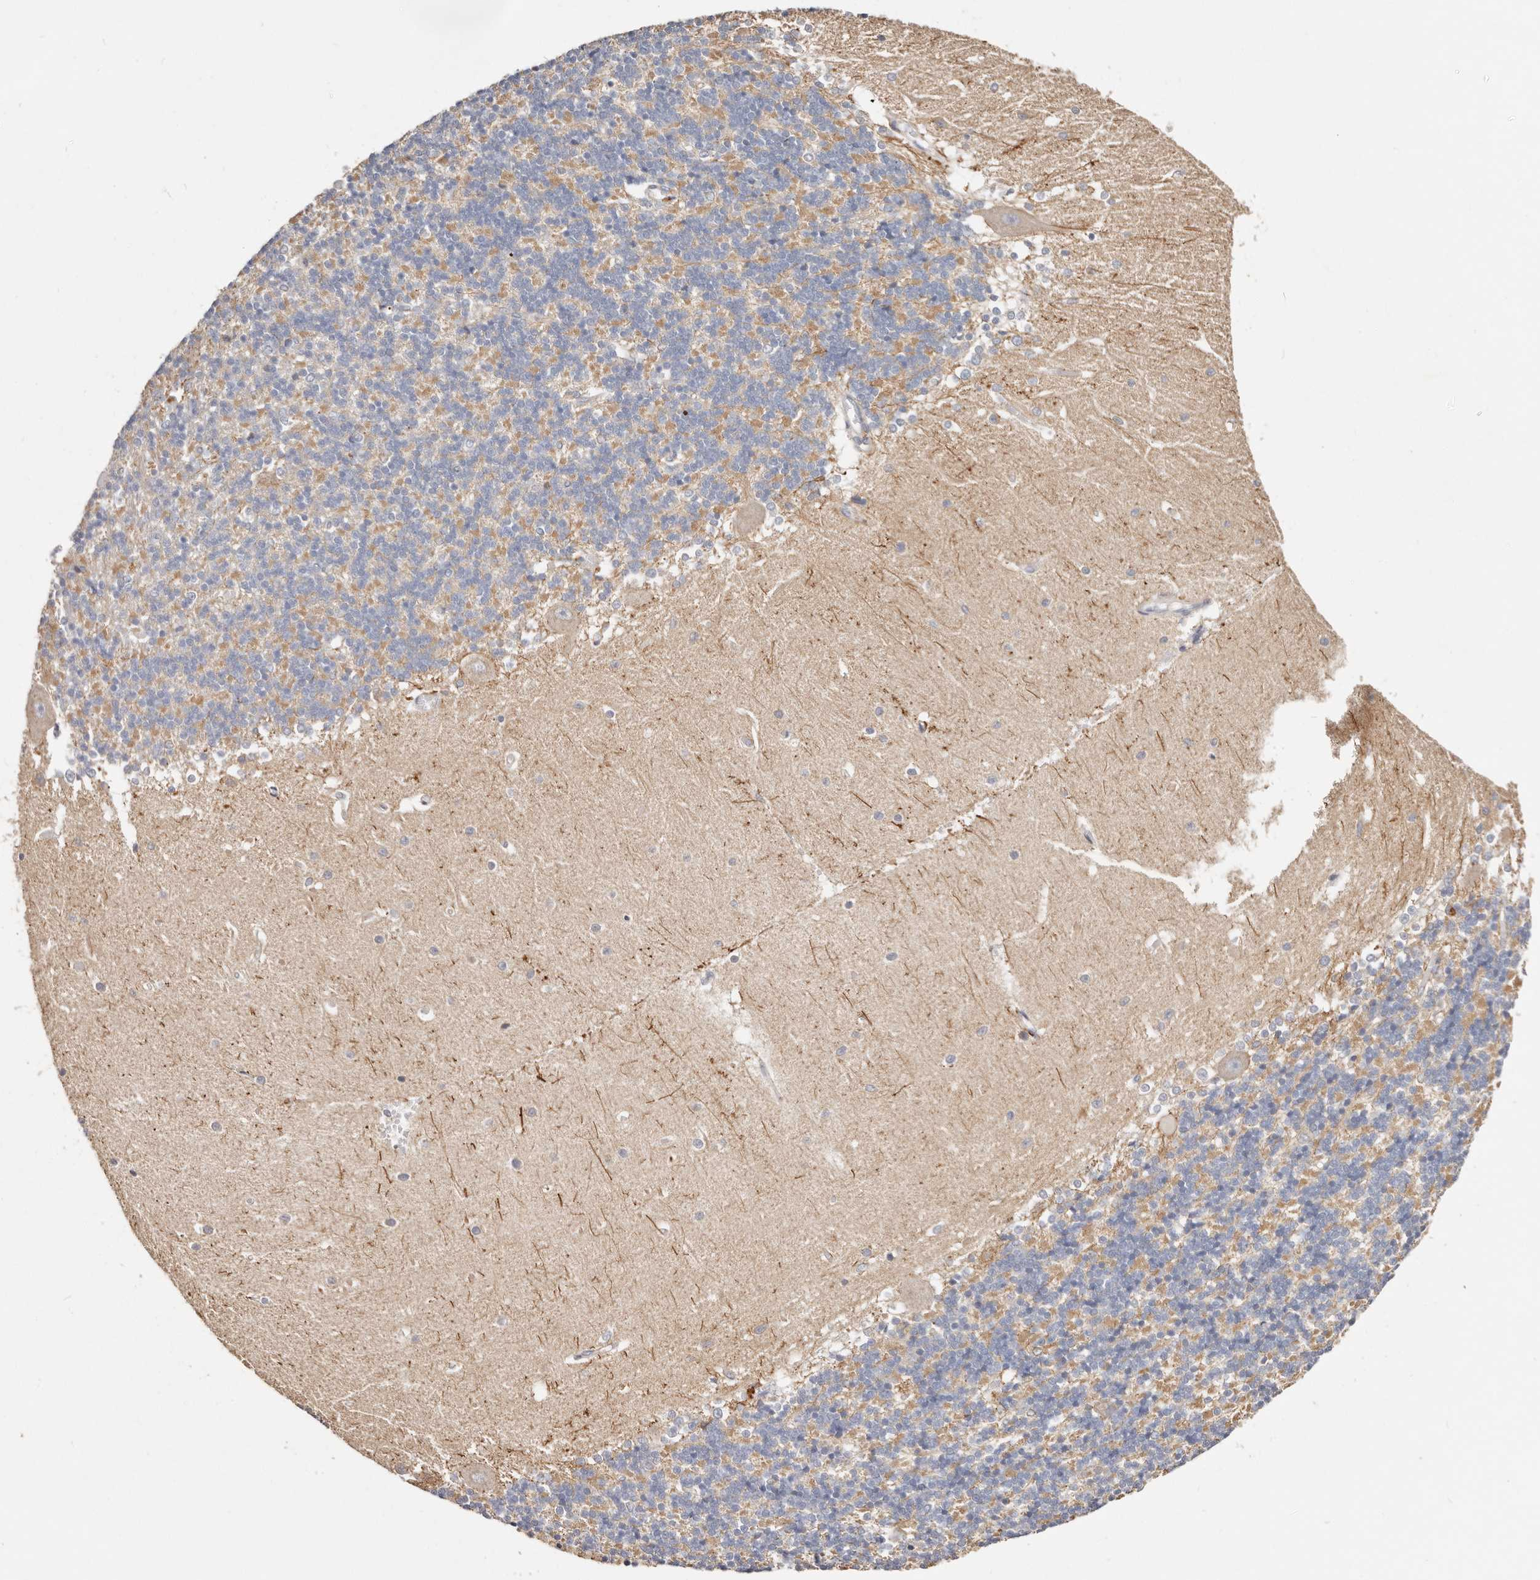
{"staining": {"intensity": "moderate", "quantity": "25%-75%", "location": "cytoplasmic/membranous"}, "tissue": "cerebellum", "cell_type": "Cells in granular layer", "image_type": "normal", "snomed": [{"axis": "morphology", "description": "Normal tissue, NOS"}, {"axis": "topography", "description": "Cerebellum"}], "caption": "High-magnification brightfield microscopy of unremarkable cerebellum stained with DAB (3,3'-diaminobenzidine) (brown) and counterstained with hematoxylin (blue). cells in granular layer exhibit moderate cytoplasmic/membranous staining is identified in approximately25%-75% of cells. (Stains: DAB in brown, nuclei in blue, Microscopy: brightfield microscopy at high magnification).", "gene": "VIPAS39", "patient": {"sex": "male", "age": 37}}